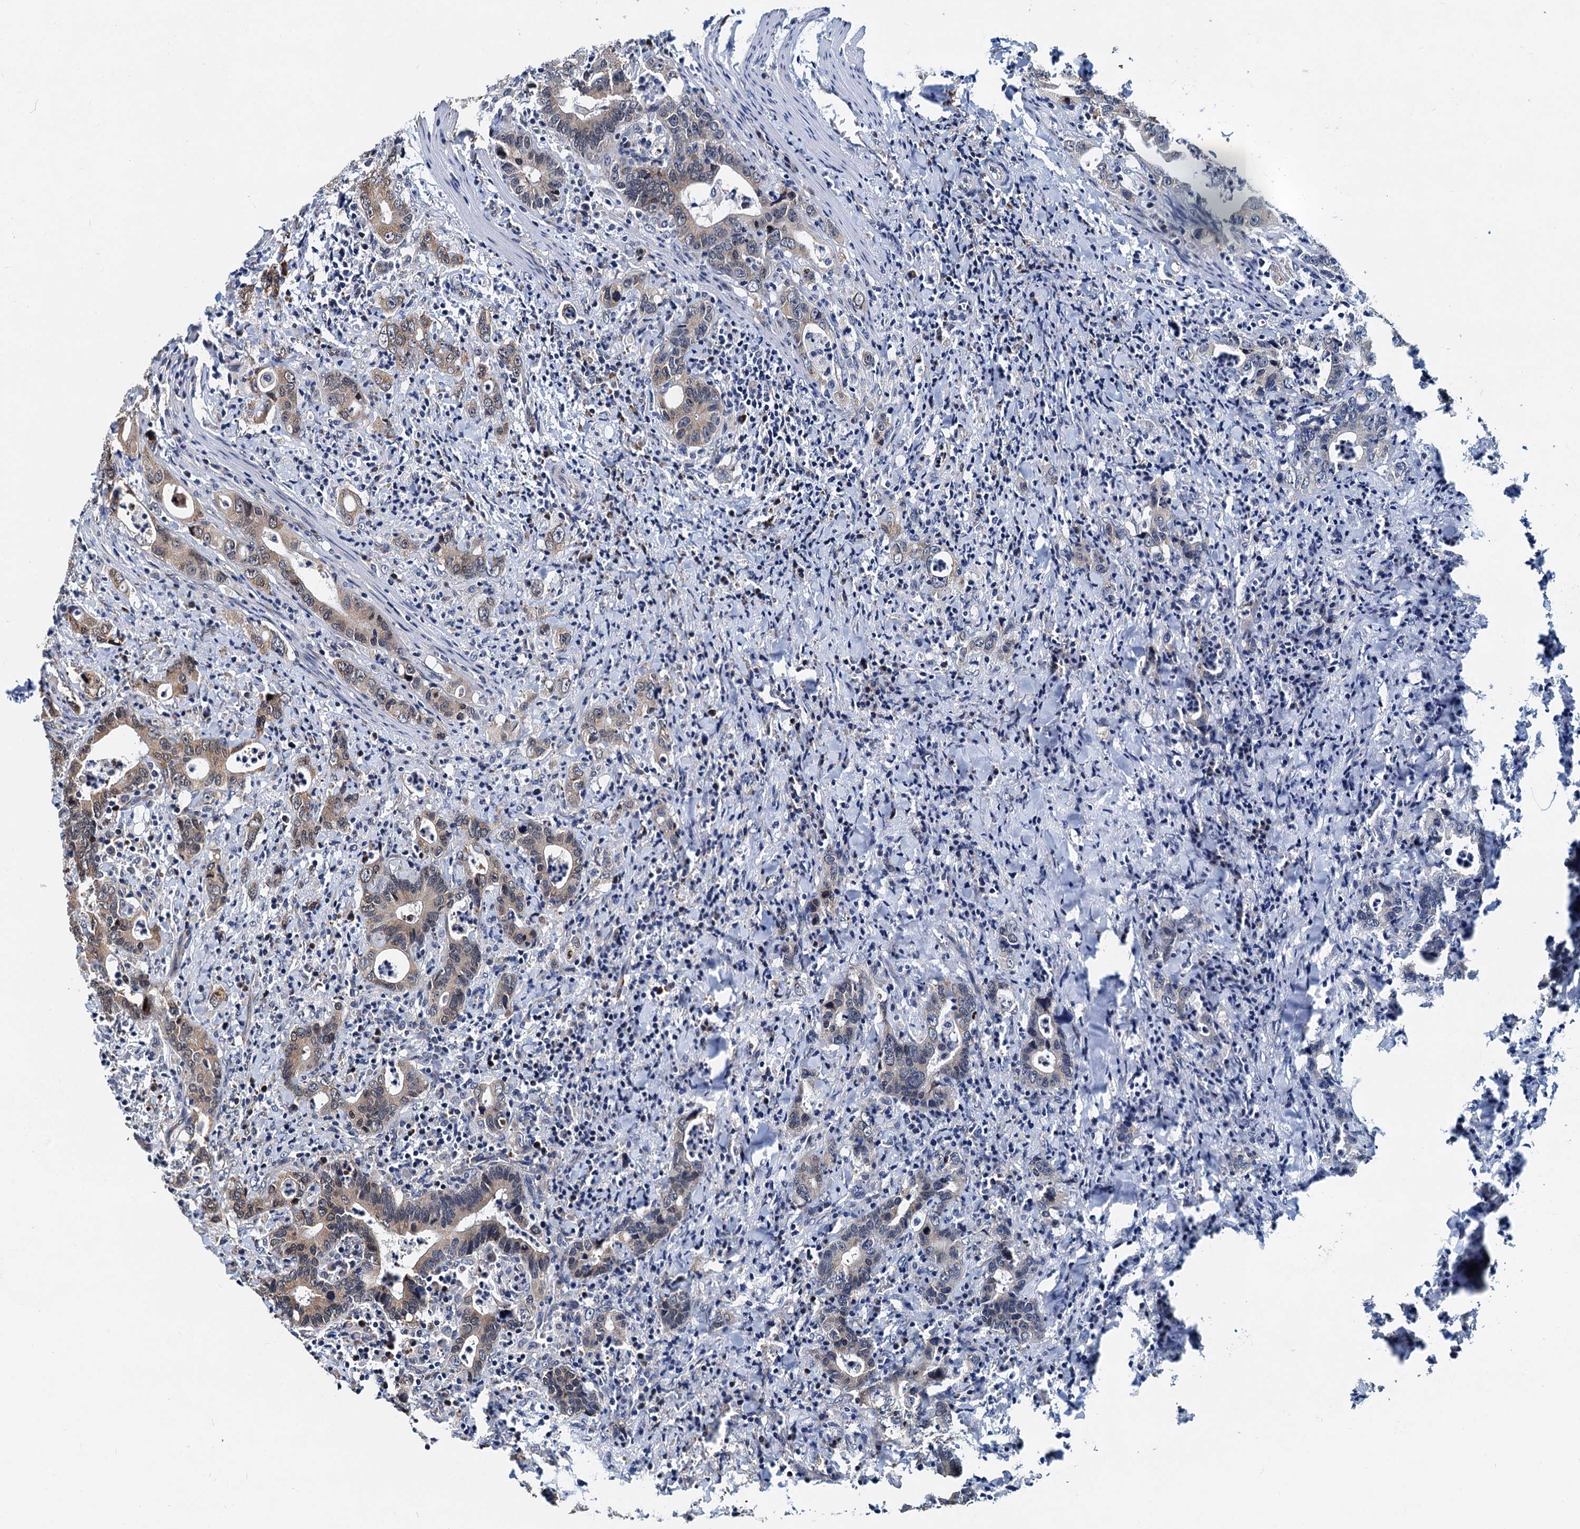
{"staining": {"intensity": "weak", "quantity": "25%-75%", "location": "cytoplasmic/membranous"}, "tissue": "colorectal cancer", "cell_type": "Tumor cells", "image_type": "cancer", "snomed": [{"axis": "morphology", "description": "Adenocarcinoma, NOS"}, {"axis": "topography", "description": "Colon"}], "caption": "Immunohistochemical staining of human colorectal adenocarcinoma demonstrates weak cytoplasmic/membranous protein positivity in approximately 25%-75% of tumor cells.", "gene": "DNAJC21", "patient": {"sex": "female", "age": 75}}